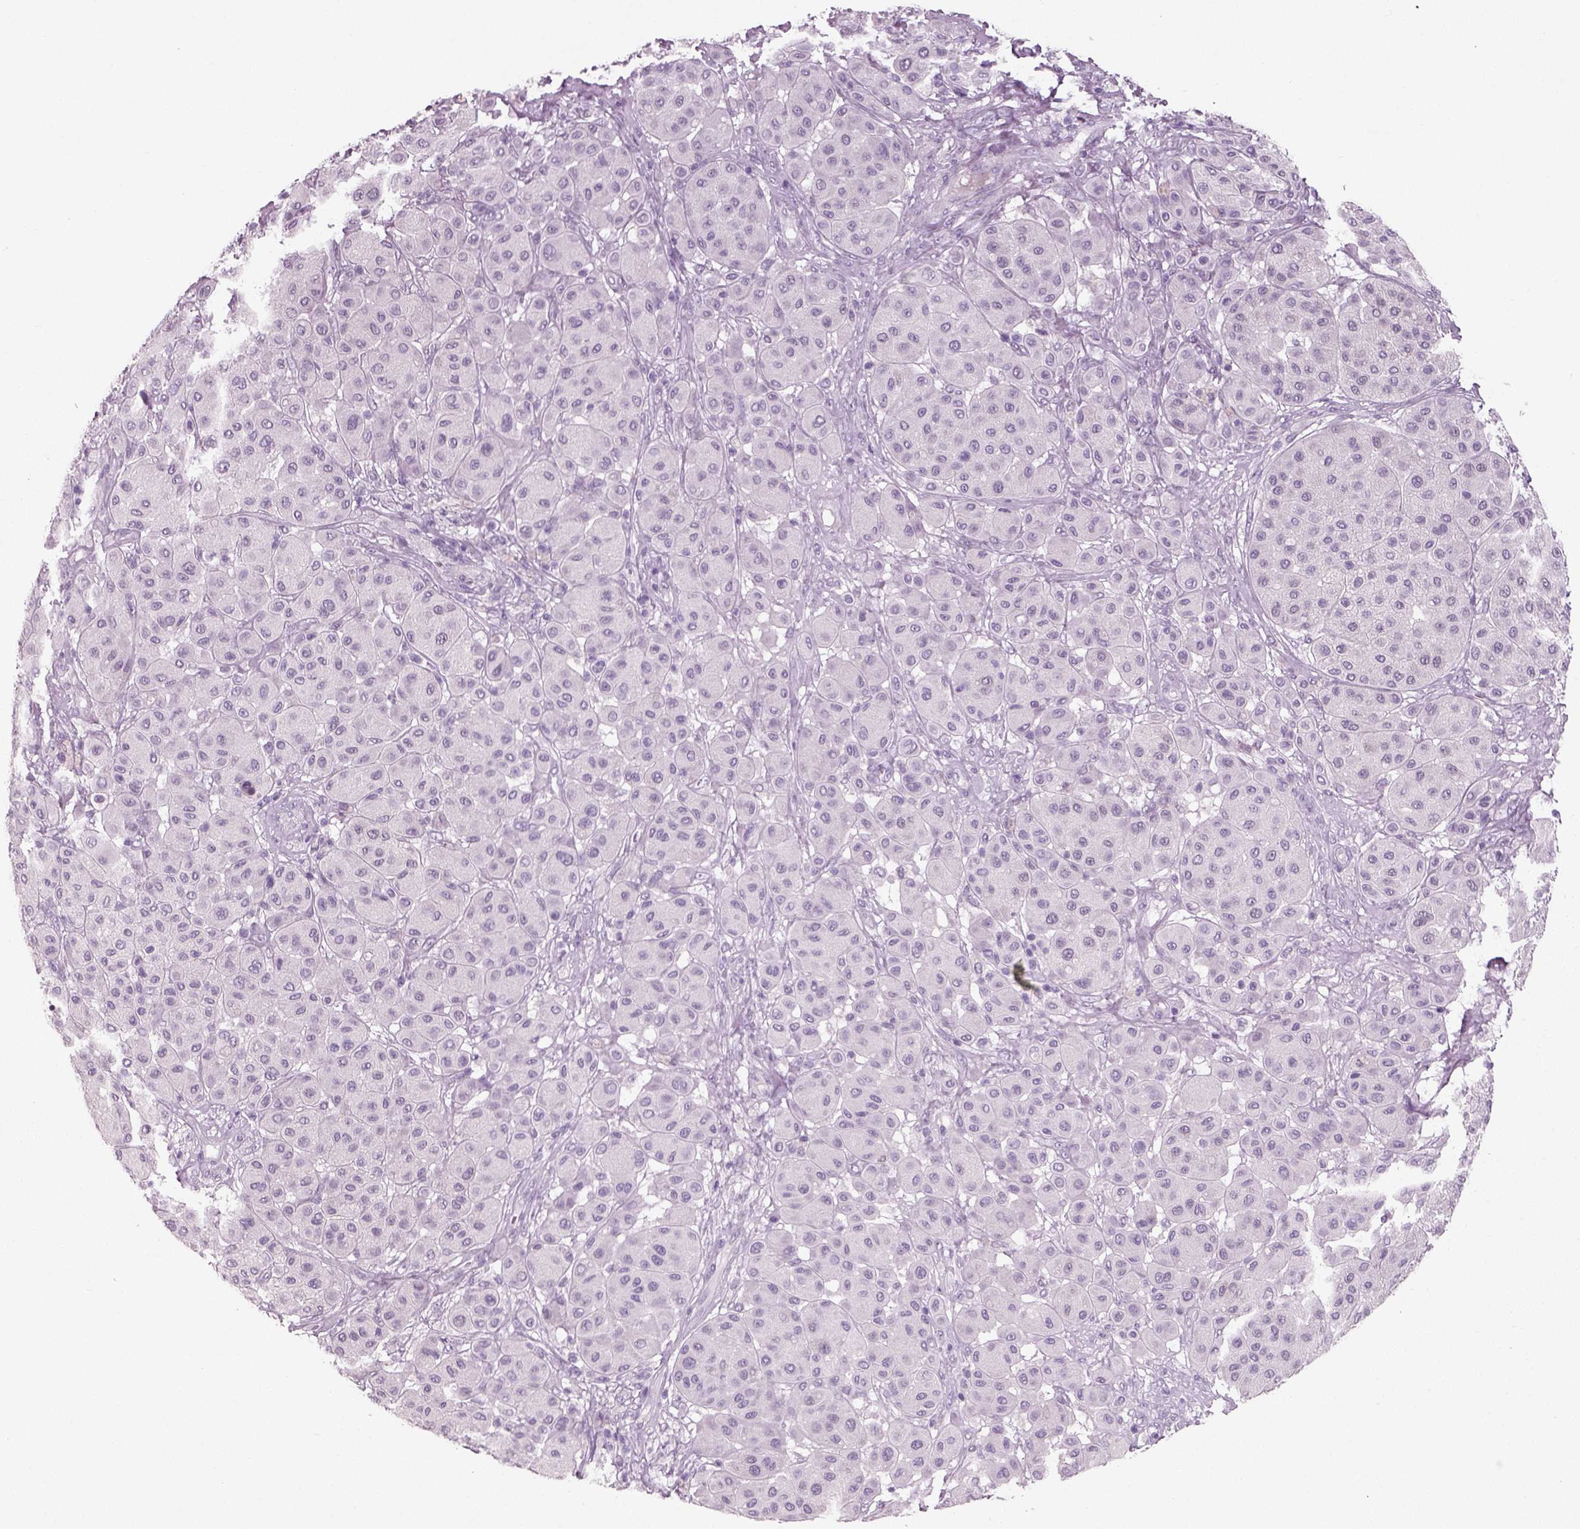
{"staining": {"intensity": "negative", "quantity": "none", "location": "none"}, "tissue": "melanoma", "cell_type": "Tumor cells", "image_type": "cancer", "snomed": [{"axis": "morphology", "description": "Malignant melanoma, Metastatic site"}, {"axis": "topography", "description": "Smooth muscle"}], "caption": "Protein analysis of melanoma shows no significant expression in tumor cells.", "gene": "SLC6A2", "patient": {"sex": "male", "age": 41}}